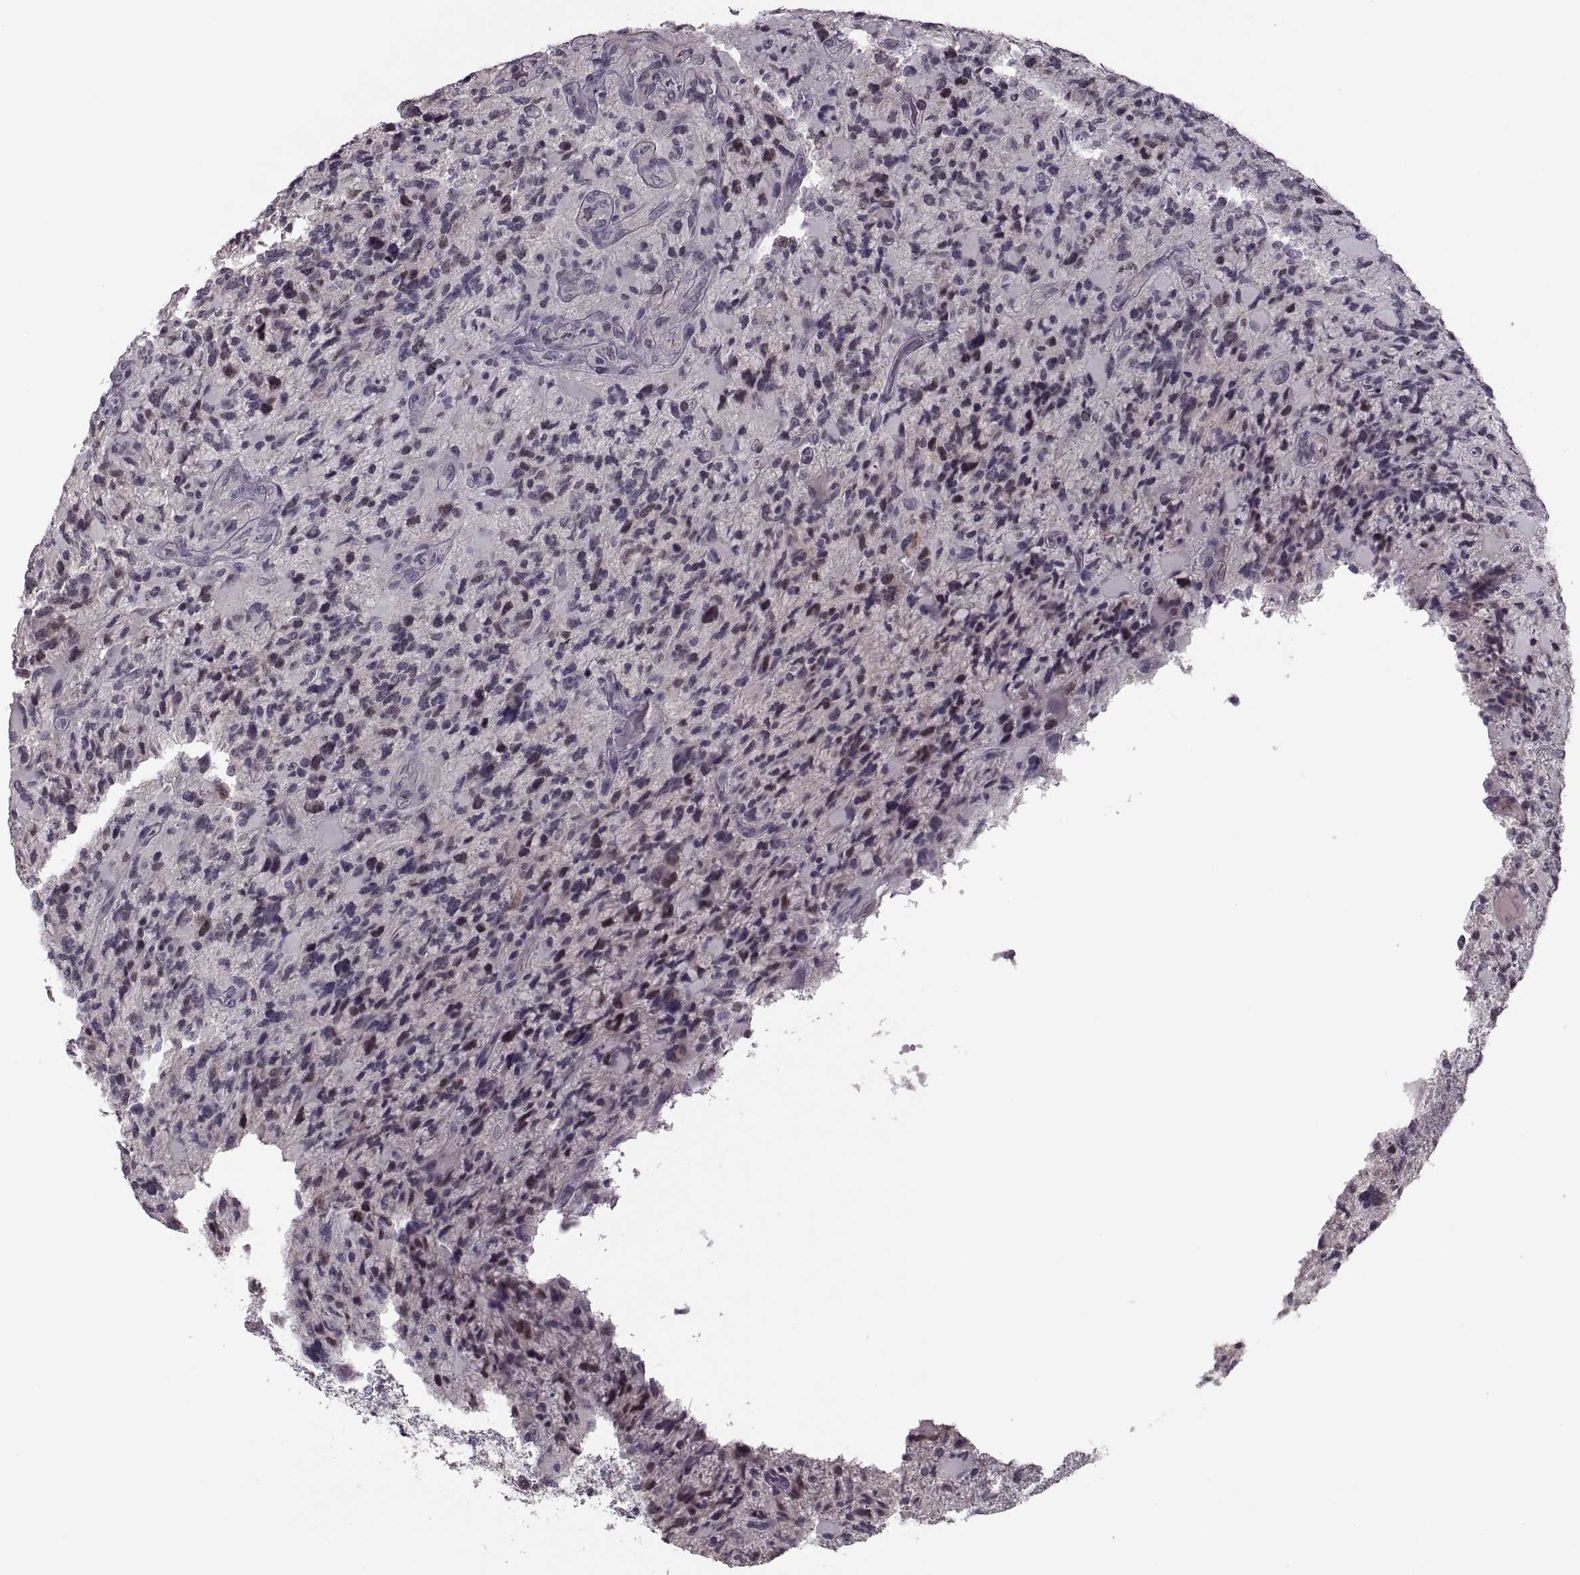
{"staining": {"intensity": "negative", "quantity": "none", "location": "none"}, "tissue": "glioma", "cell_type": "Tumor cells", "image_type": "cancer", "snomed": [{"axis": "morphology", "description": "Glioma, malignant, High grade"}, {"axis": "topography", "description": "Brain"}], "caption": "DAB (3,3'-diaminobenzidine) immunohistochemical staining of human malignant high-grade glioma displays no significant expression in tumor cells.", "gene": "CACNA1F", "patient": {"sex": "female", "age": 71}}